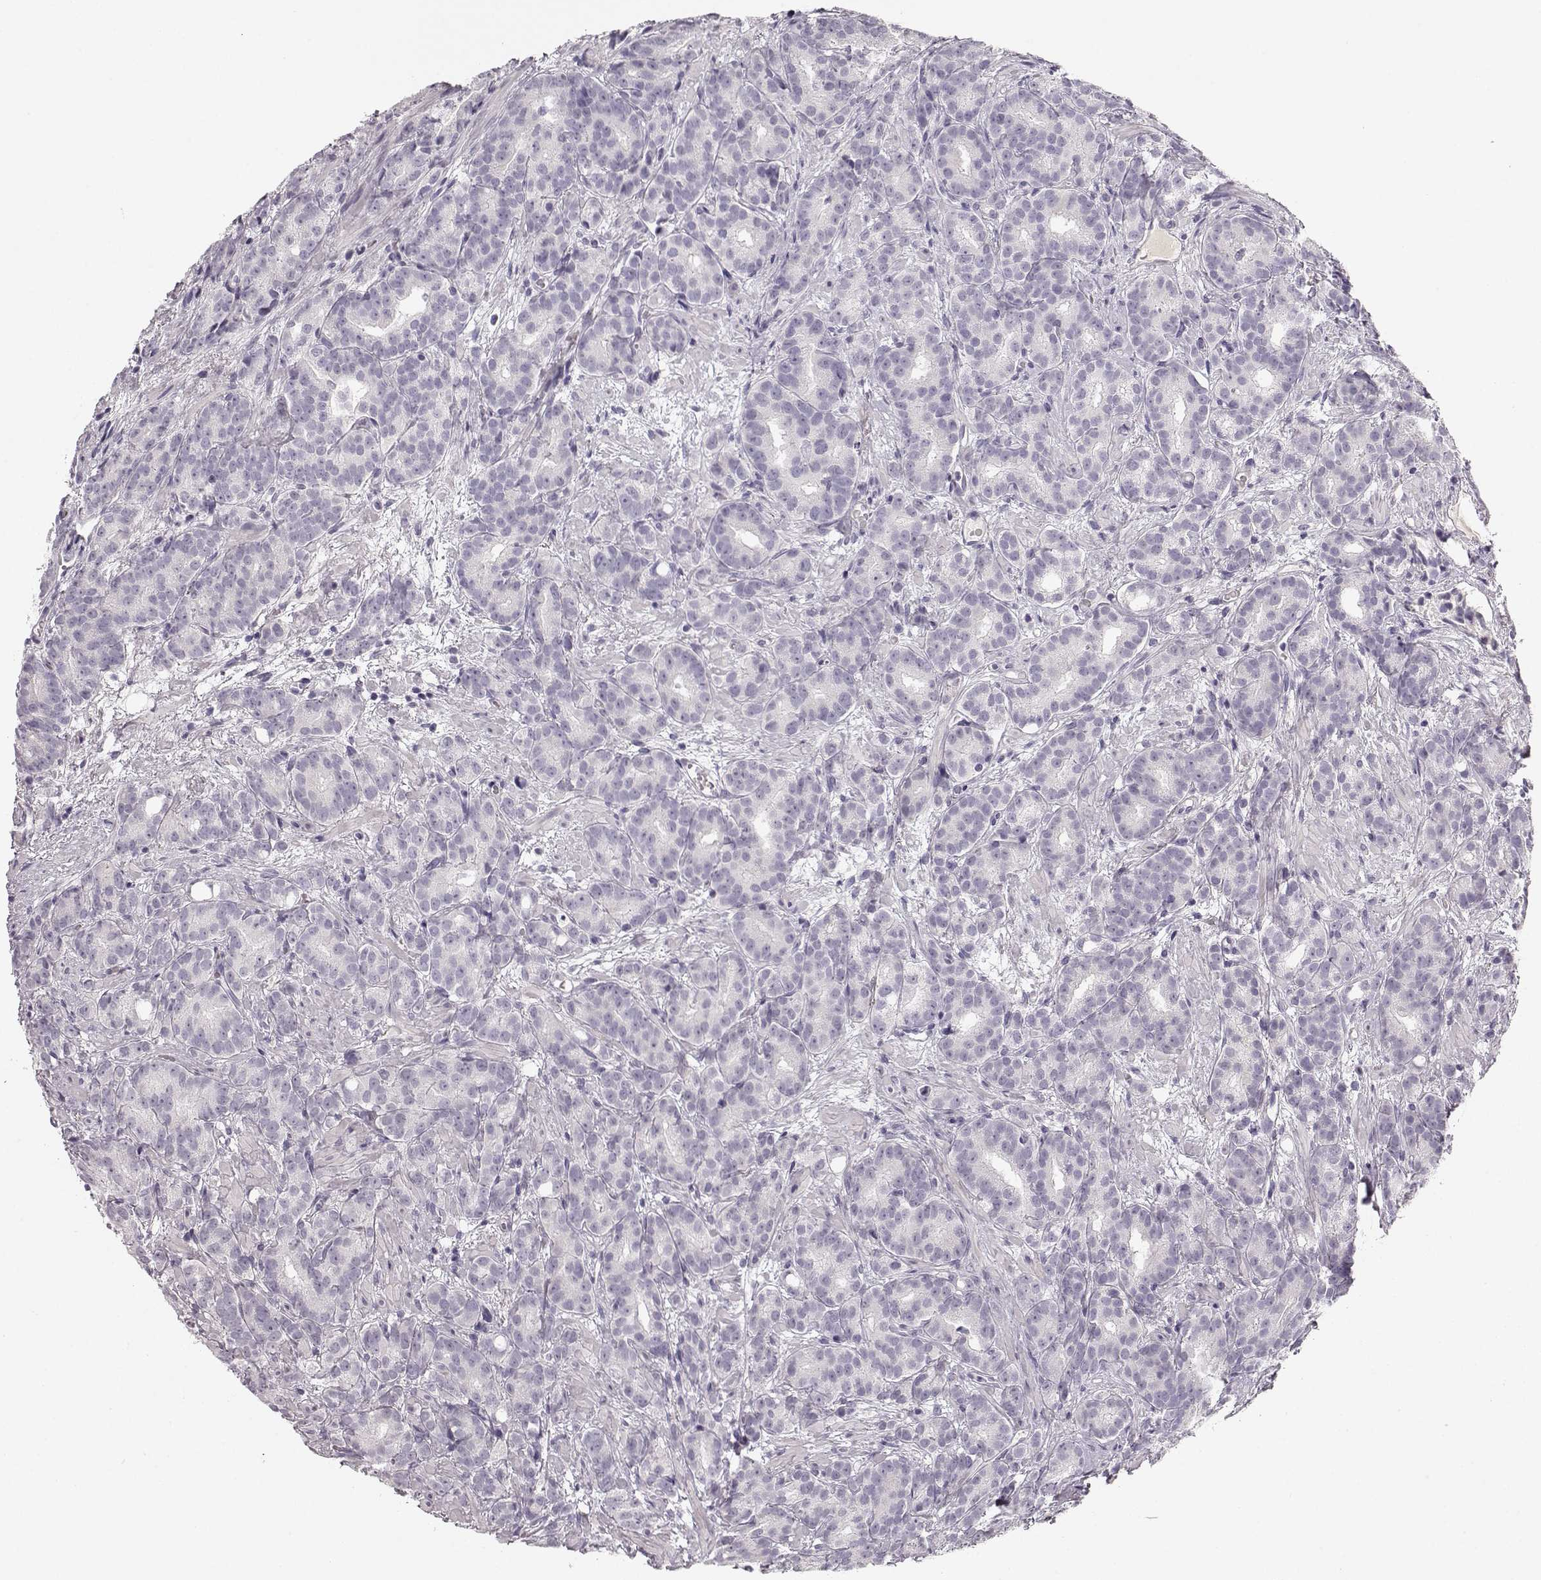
{"staining": {"intensity": "negative", "quantity": "none", "location": "none"}, "tissue": "prostate cancer", "cell_type": "Tumor cells", "image_type": "cancer", "snomed": [{"axis": "morphology", "description": "Adenocarcinoma, High grade"}, {"axis": "topography", "description": "Prostate"}], "caption": "A micrograph of adenocarcinoma (high-grade) (prostate) stained for a protein displays no brown staining in tumor cells.", "gene": "KIAA0319", "patient": {"sex": "male", "age": 90}}